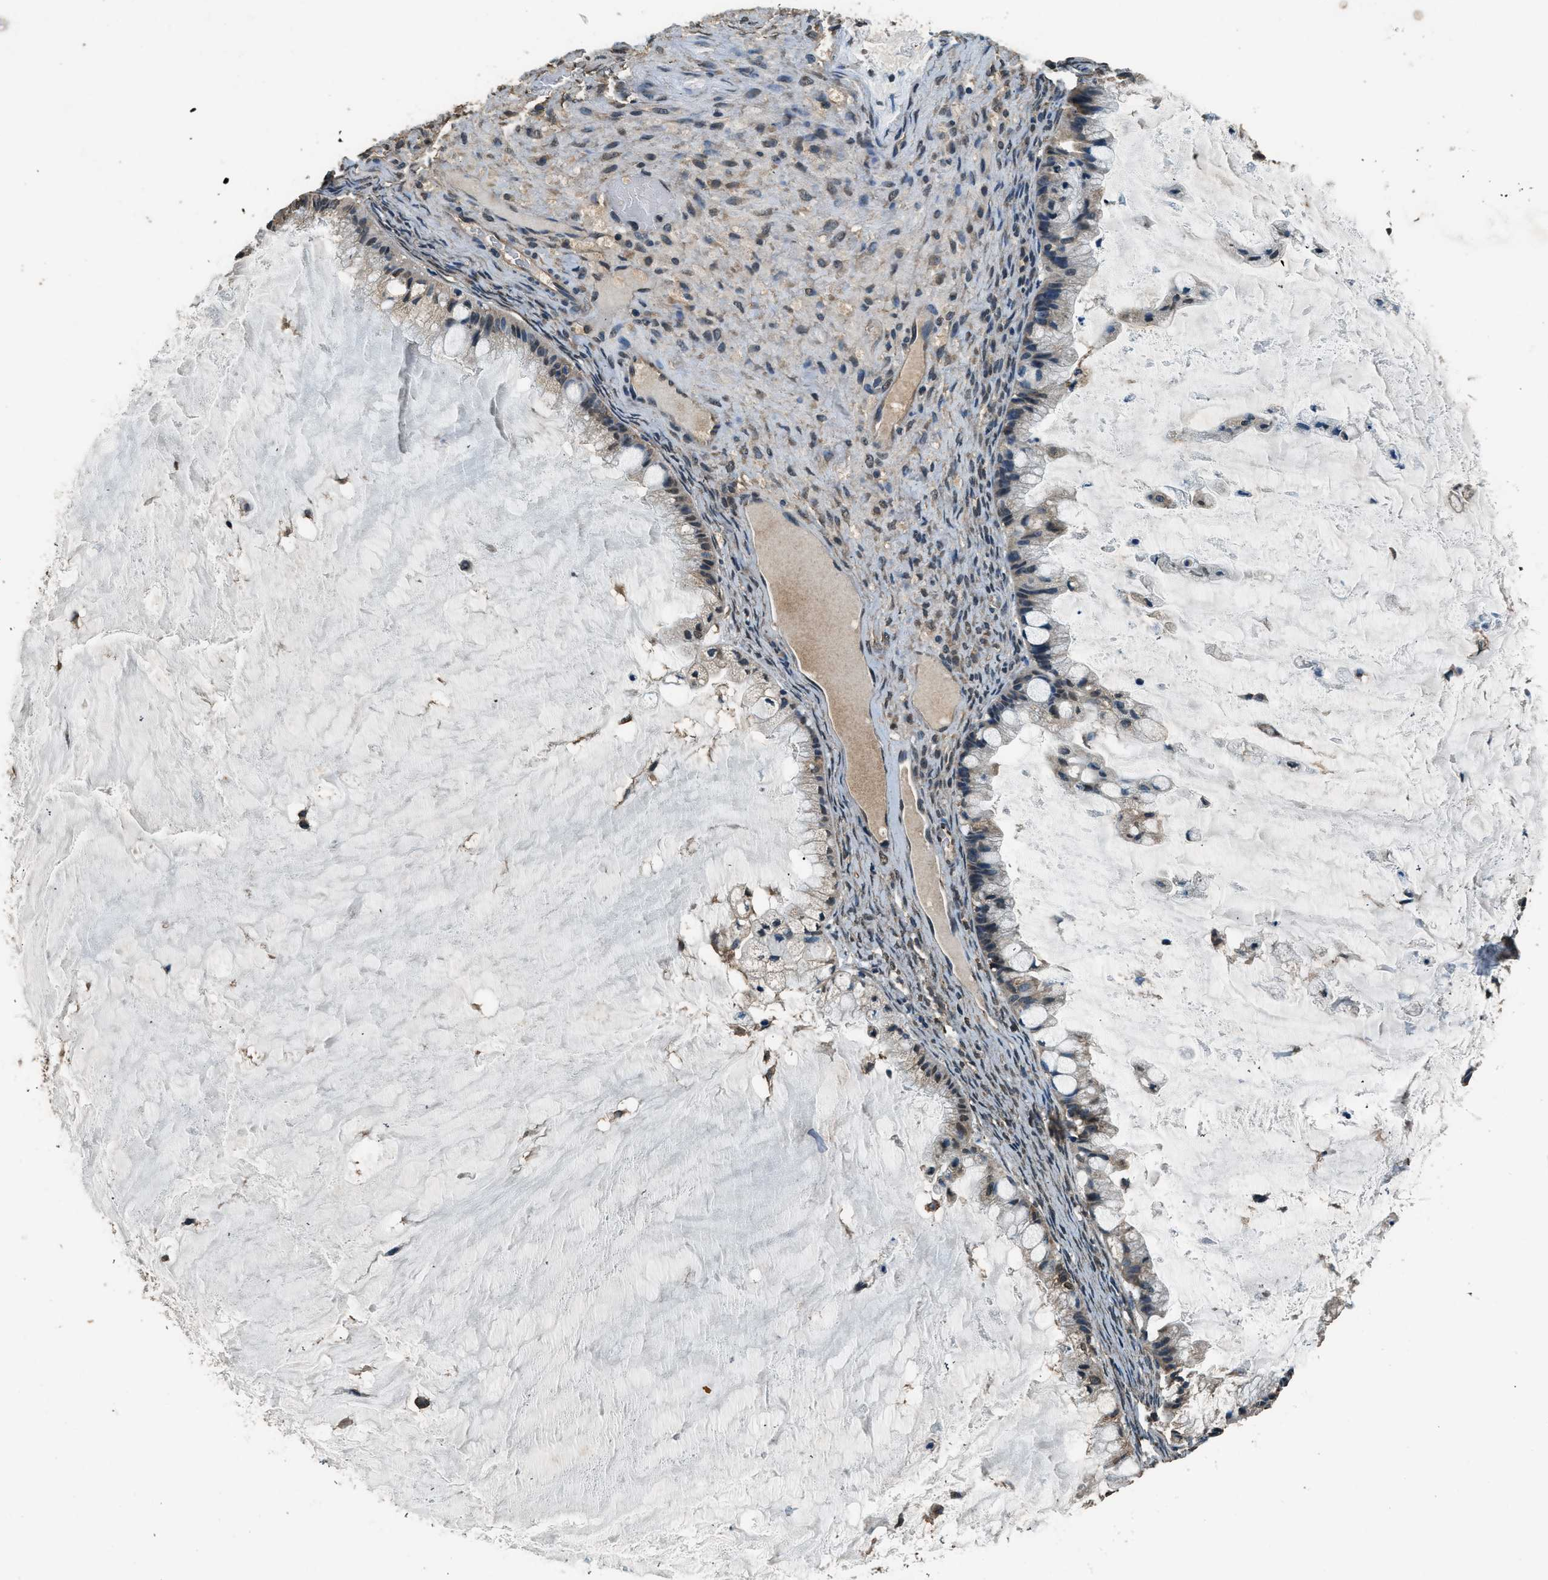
{"staining": {"intensity": "weak", "quantity": "<25%", "location": "cytoplasmic/membranous"}, "tissue": "ovarian cancer", "cell_type": "Tumor cells", "image_type": "cancer", "snomed": [{"axis": "morphology", "description": "Cystadenocarcinoma, mucinous, NOS"}, {"axis": "topography", "description": "Ovary"}], "caption": "Immunohistochemistry (IHC) micrograph of neoplastic tissue: ovarian cancer (mucinous cystadenocarcinoma) stained with DAB reveals no significant protein positivity in tumor cells. Nuclei are stained in blue.", "gene": "SALL3", "patient": {"sex": "female", "age": 57}}